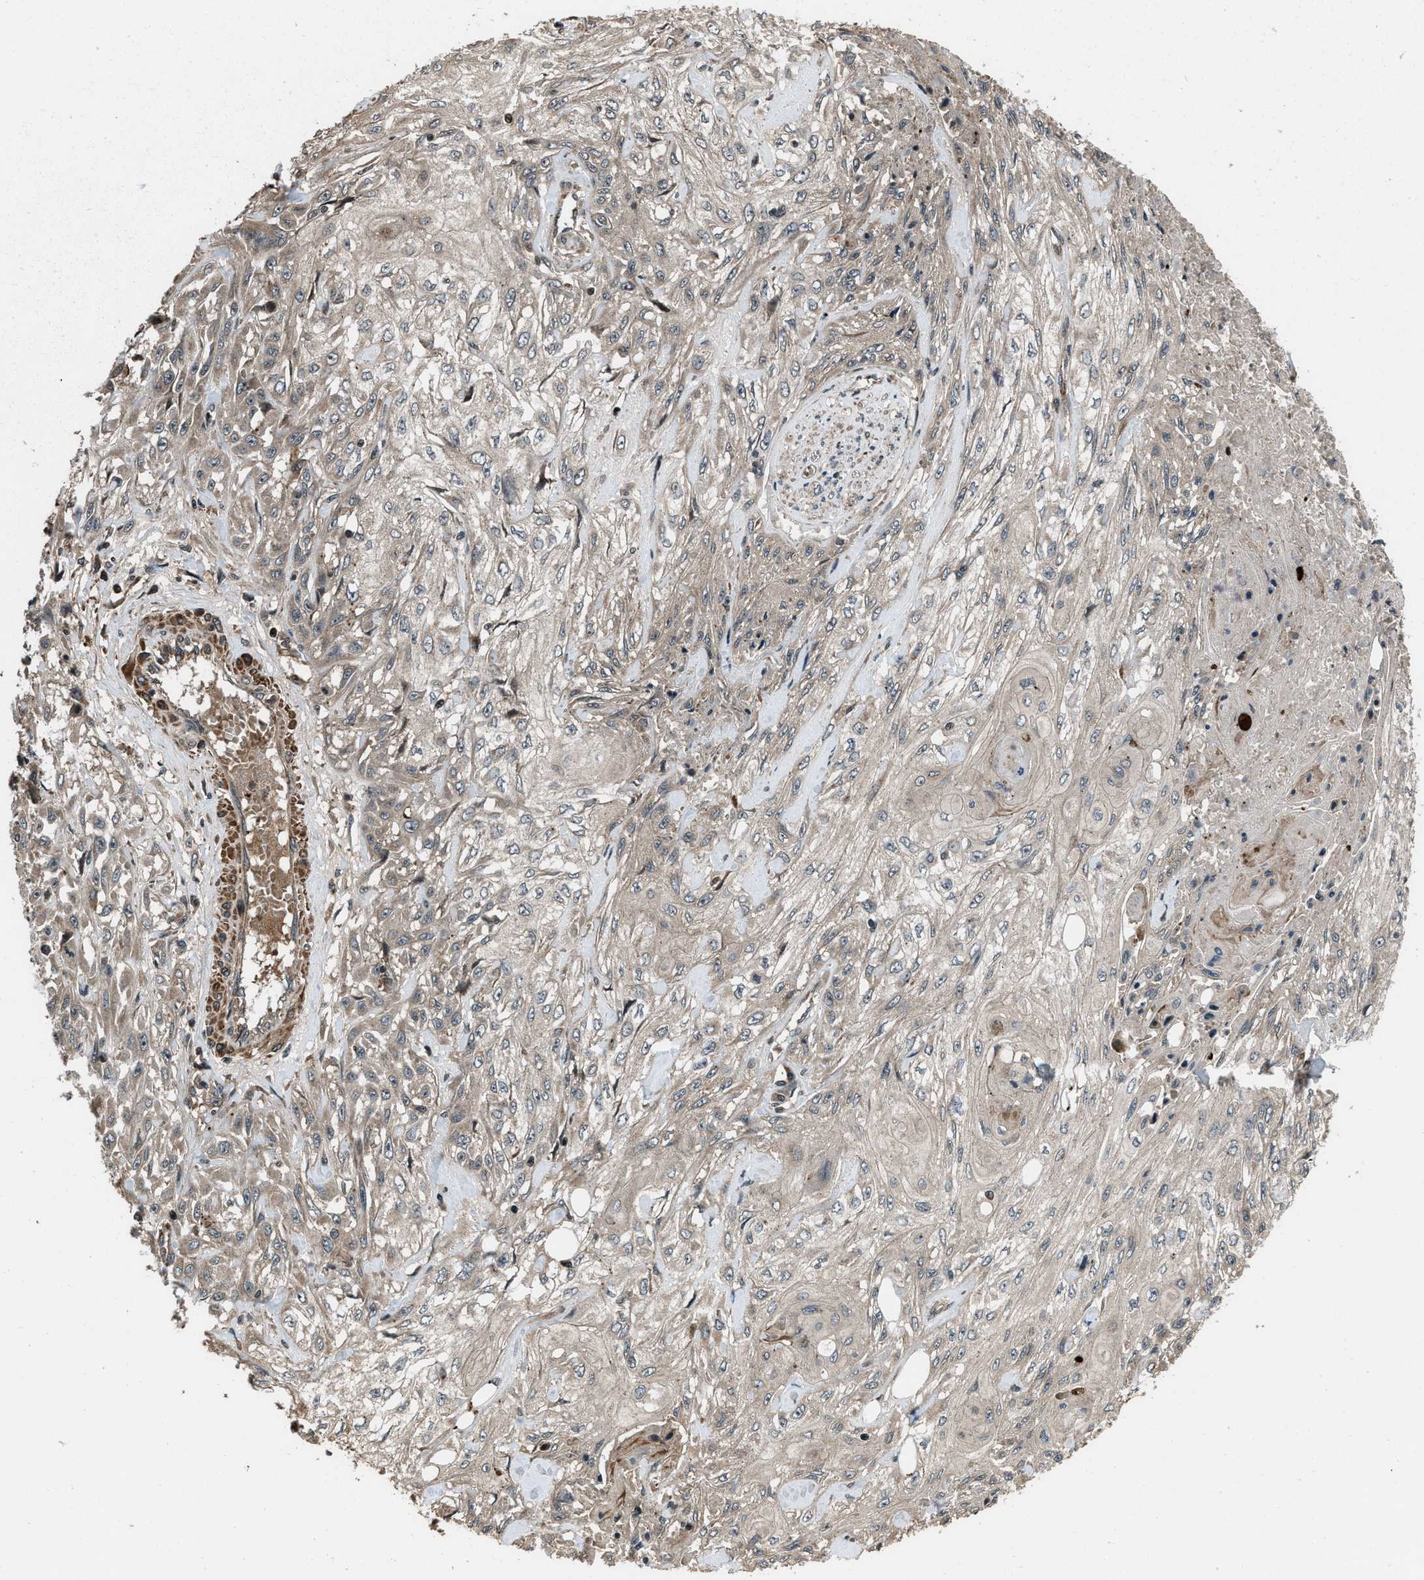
{"staining": {"intensity": "weak", "quantity": ">75%", "location": "cytoplasmic/membranous"}, "tissue": "skin cancer", "cell_type": "Tumor cells", "image_type": "cancer", "snomed": [{"axis": "morphology", "description": "Squamous cell carcinoma, NOS"}, {"axis": "morphology", "description": "Squamous cell carcinoma, metastatic, NOS"}, {"axis": "topography", "description": "Skin"}, {"axis": "topography", "description": "Lymph node"}], "caption": "High-magnification brightfield microscopy of skin squamous cell carcinoma stained with DAB (3,3'-diaminobenzidine) (brown) and counterstained with hematoxylin (blue). tumor cells exhibit weak cytoplasmic/membranous expression is identified in approximately>75% of cells. (brown staining indicates protein expression, while blue staining denotes nuclei).", "gene": "IRAK4", "patient": {"sex": "male", "age": 75}}